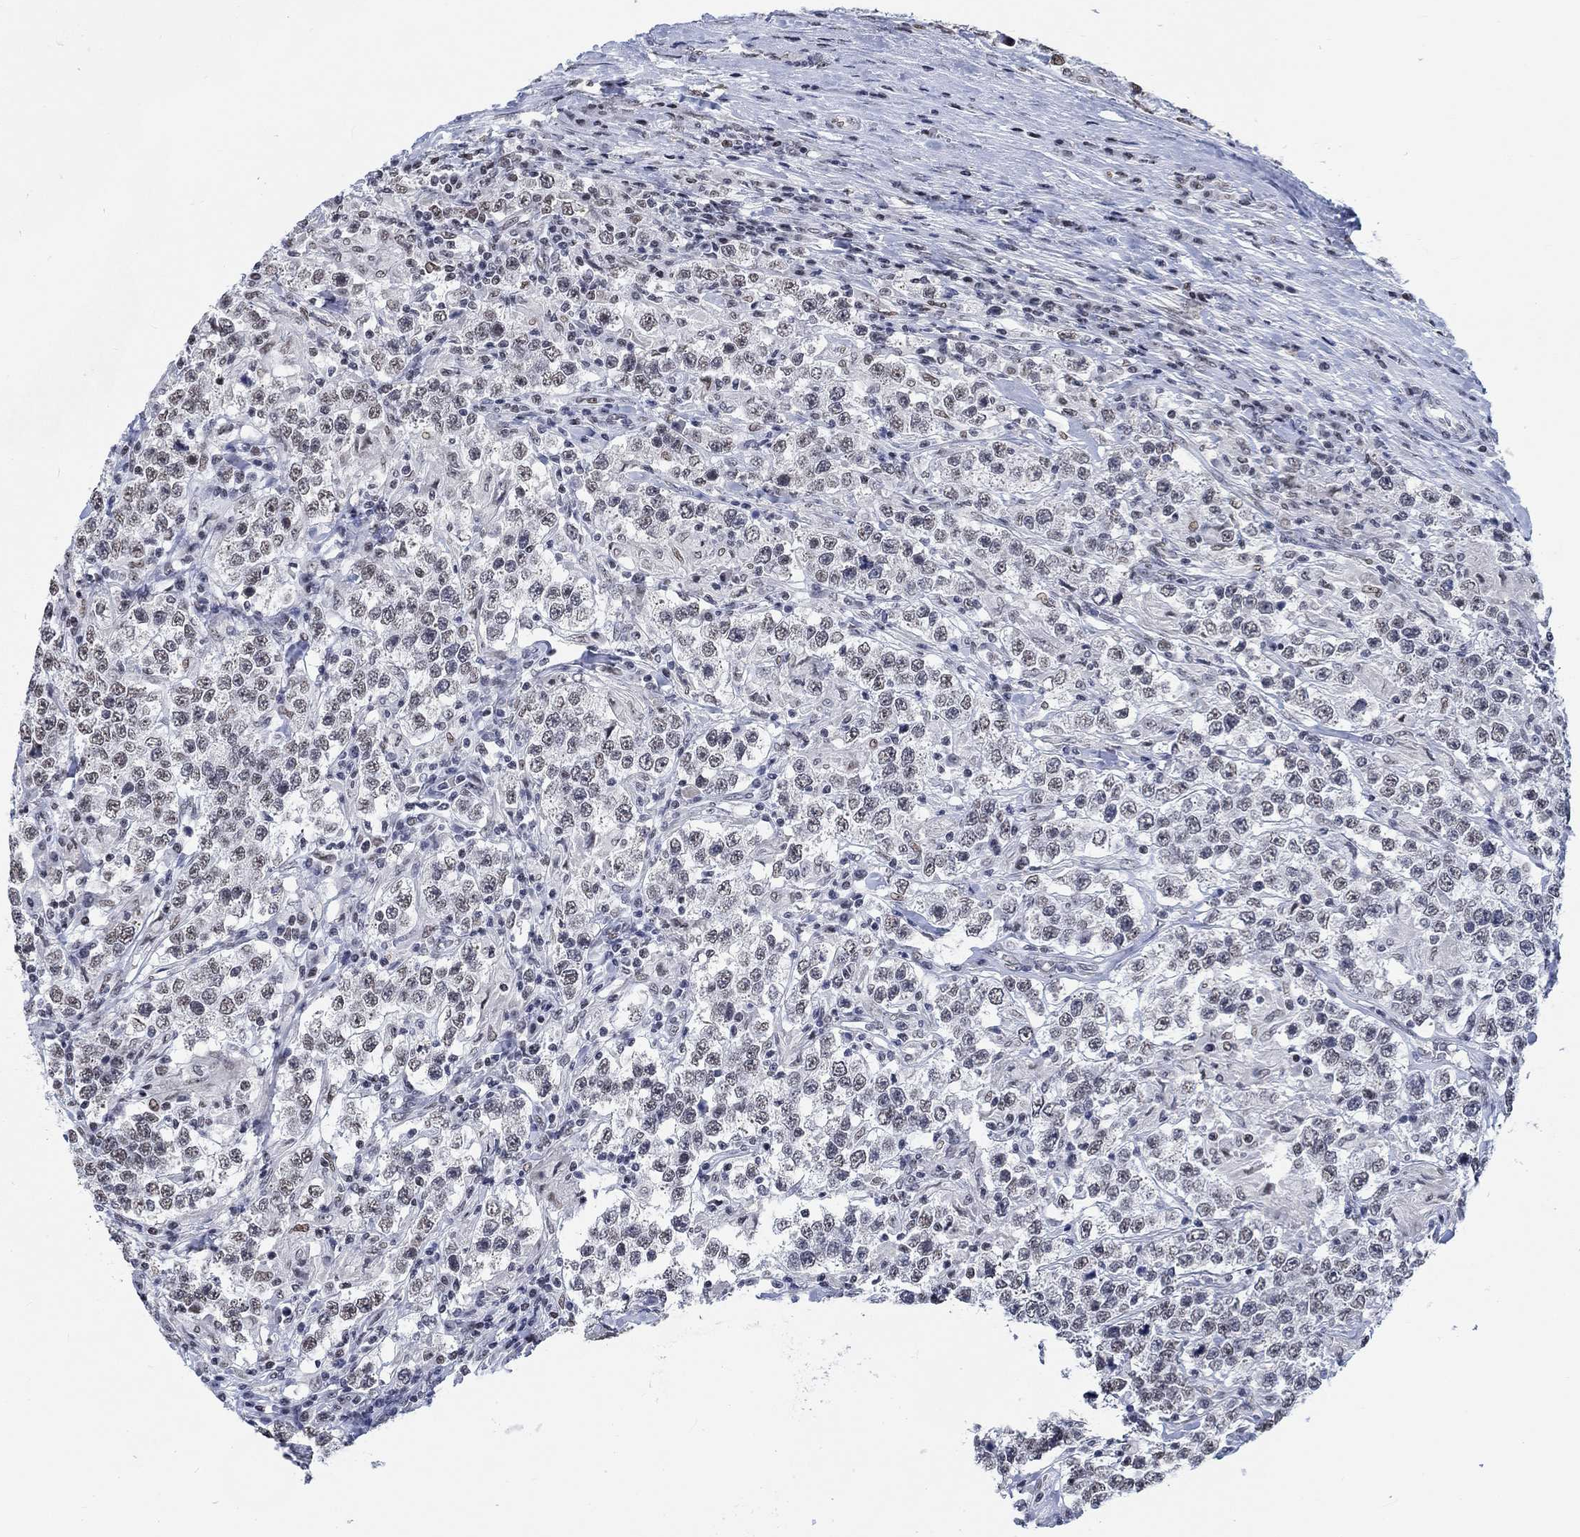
{"staining": {"intensity": "negative", "quantity": "none", "location": "none"}, "tissue": "testis cancer", "cell_type": "Tumor cells", "image_type": "cancer", "snomed": [{"axis": "morphology", "description": "Seminoma, NOS"}, {"axis": "morphology", "description": "Carcinoma, Embryonal, NOS"}, {"axis": "topography", "description": "Testis"}], "caption": "A micrograph of testis cancer (embryonal carcinoma) stained for a protein demonstrates no brown staining in tumor cells.", "gene": "KCNH8", "patient": {"sex": "male", "age": 41}}